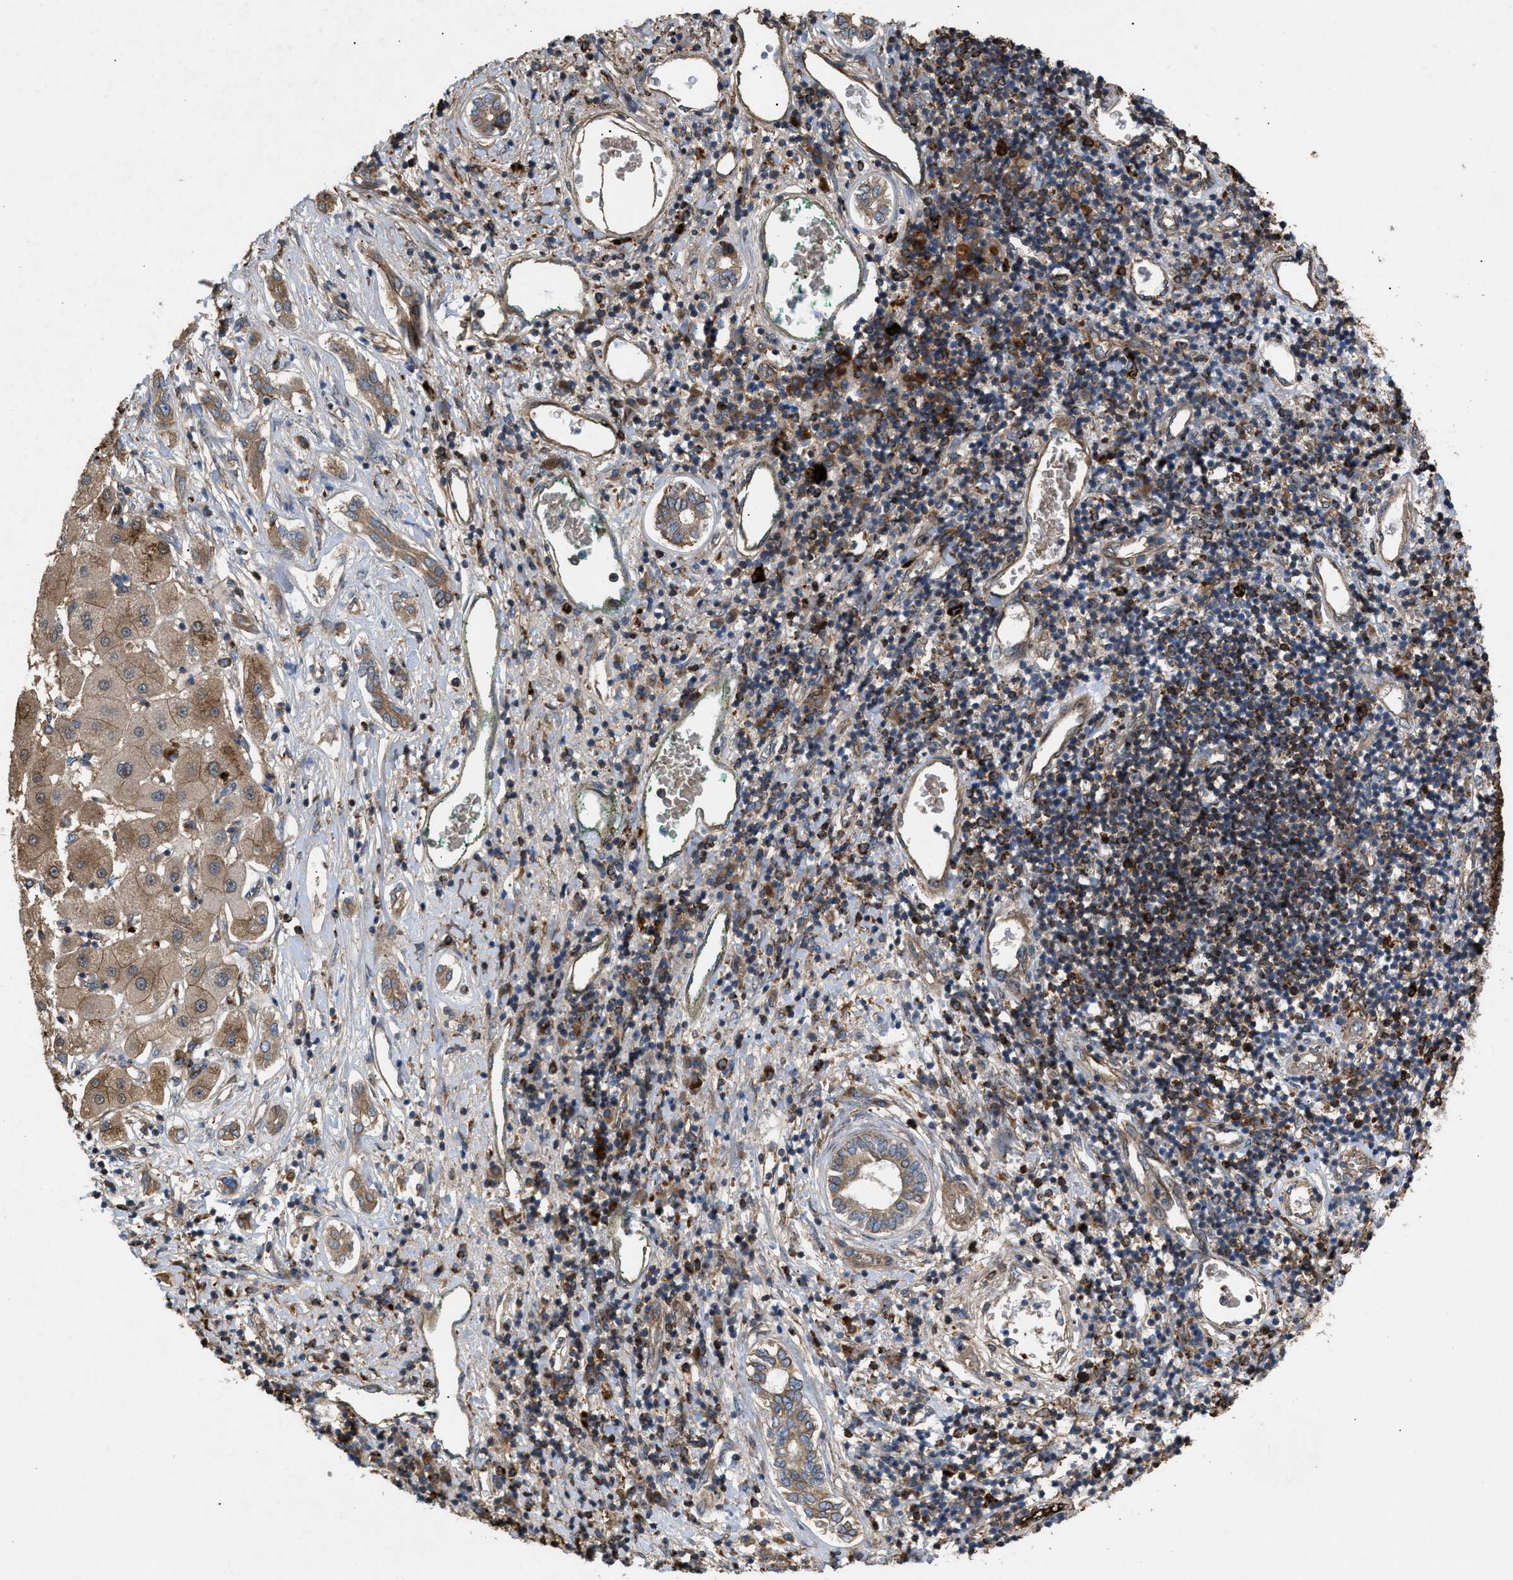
{"staining": {"intensity": "weak", "quantity": ">75%", "location": "cytoplasmic/membranous"}, "tissue": "liver cancer", "cell_type": "Tumor cells", "image_type": "cancer", "snomed": [{"axis": "morphology", "description": "Carcinoma, Hepatocellular, NOS"}, {"axis": "topography", "description": "Liver"}], "caption": "DAB (3,3'-diaminobenzidine) immunohistochemical staining of hepatocellular carcinoma (liver) shows weak cytoplasmic/membranous protein staining in about >75% of tumor cells. Nuclei are stained in blue.", "gene": "GCC1", "patient": {"sex": "male", "age": 65}}